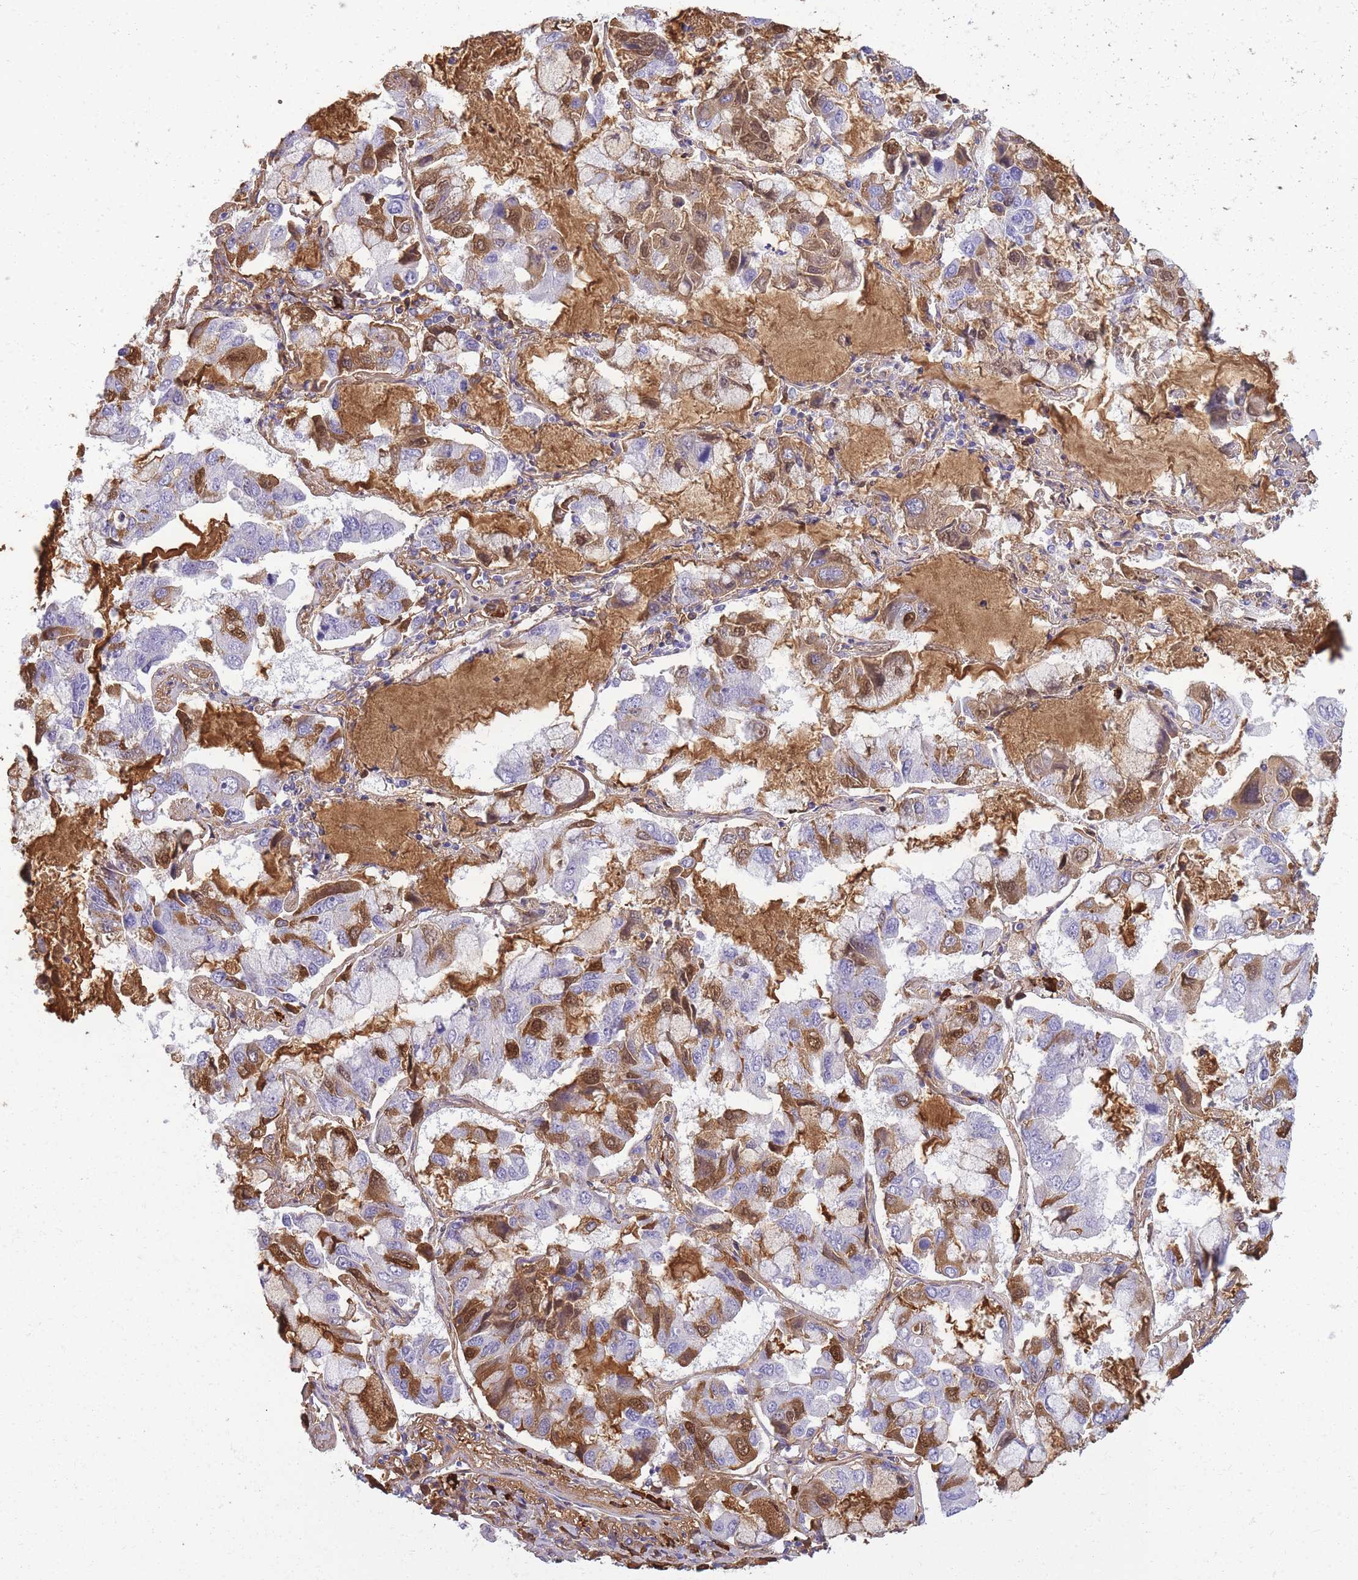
{"staining": {"intensity": "moderate", "quantity": "25%-75%", "location": "cytoplasmic/membranous"}, "tissue": "lung cancer", "cell_type": "Tumor cells", "image_type": "cancer", "snomed": [{"axis": "morphology", "description": "Adenocarcinoma, NOS"}, {"axis": "topography", "description": "Lung"}], "caption": "The photomicrograph reveals a brown stain indicating the presence of a protein in the cytoplasmic/membranous of tumor cells in lung adenocarcinoma.", "gene": "IGKV1D-42", "patient": {"sex": "male", "age": 64}}